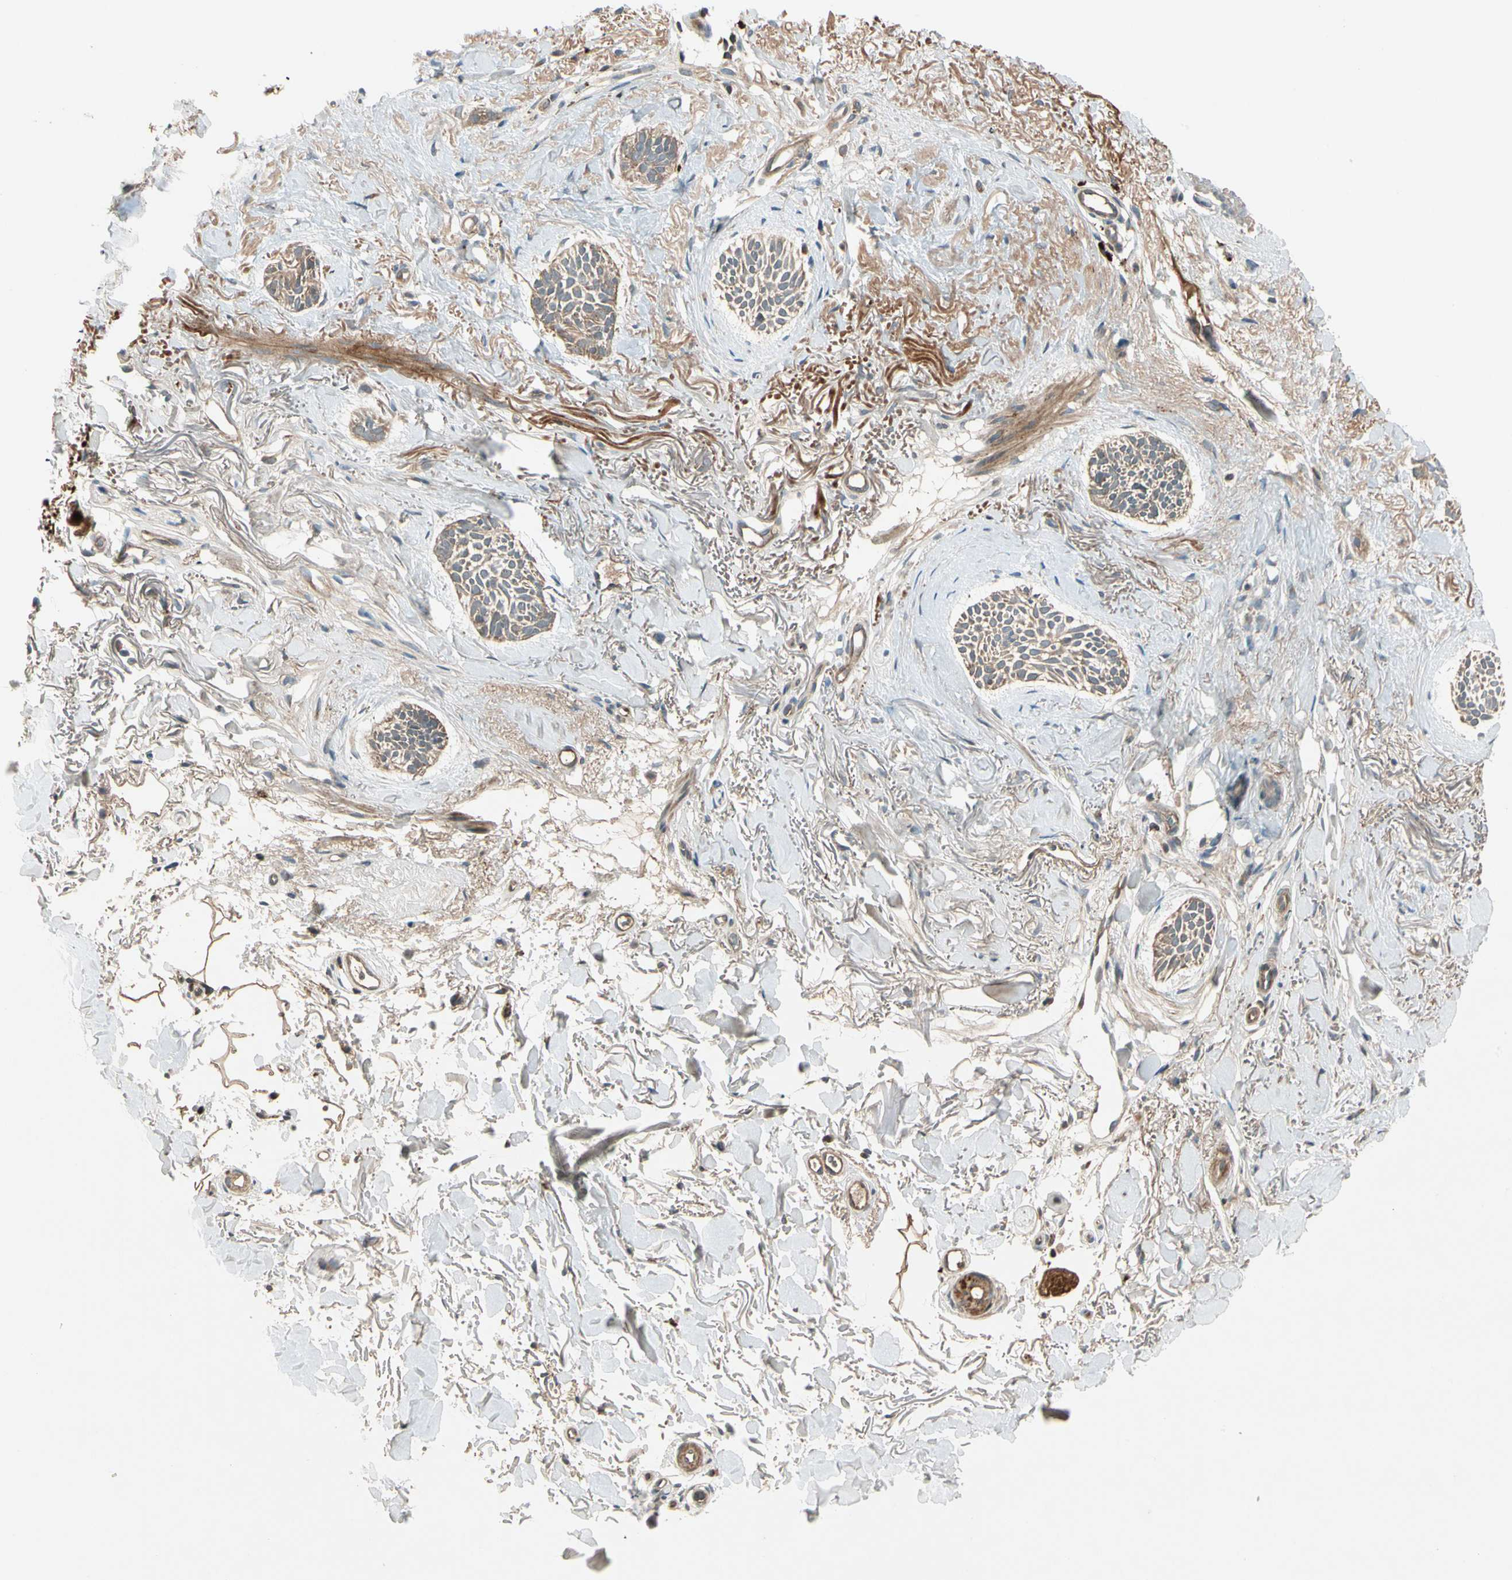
{"staining": {"intensity": "weak", "quantity": ">75%", "location": "cytoplasmic/membranous"}, "tissue": "skin cancer", "cell_type": "Tumor cells", "image_type": "cancer", "snomed": [{"axis": "morphology", "description": "Normal tissue, NOS"}, {"axis": "morphology", "description": "Basal cell carcinoma"}, {"axis": "topography", "description": "Skin"}], "caption": "Immunohistochemistry image of neoplastic tissue: human basal cell carcinoma (skin) stained using immunohistochemistry displays low levels of weak protein expression localized specifically in the cytoplasmic/membranous of tumor cells, appearing as a cytoplasmic/membranous brown color.", "gene": "ACVR1C", "patient": {"sex": "female", "age": 84}}